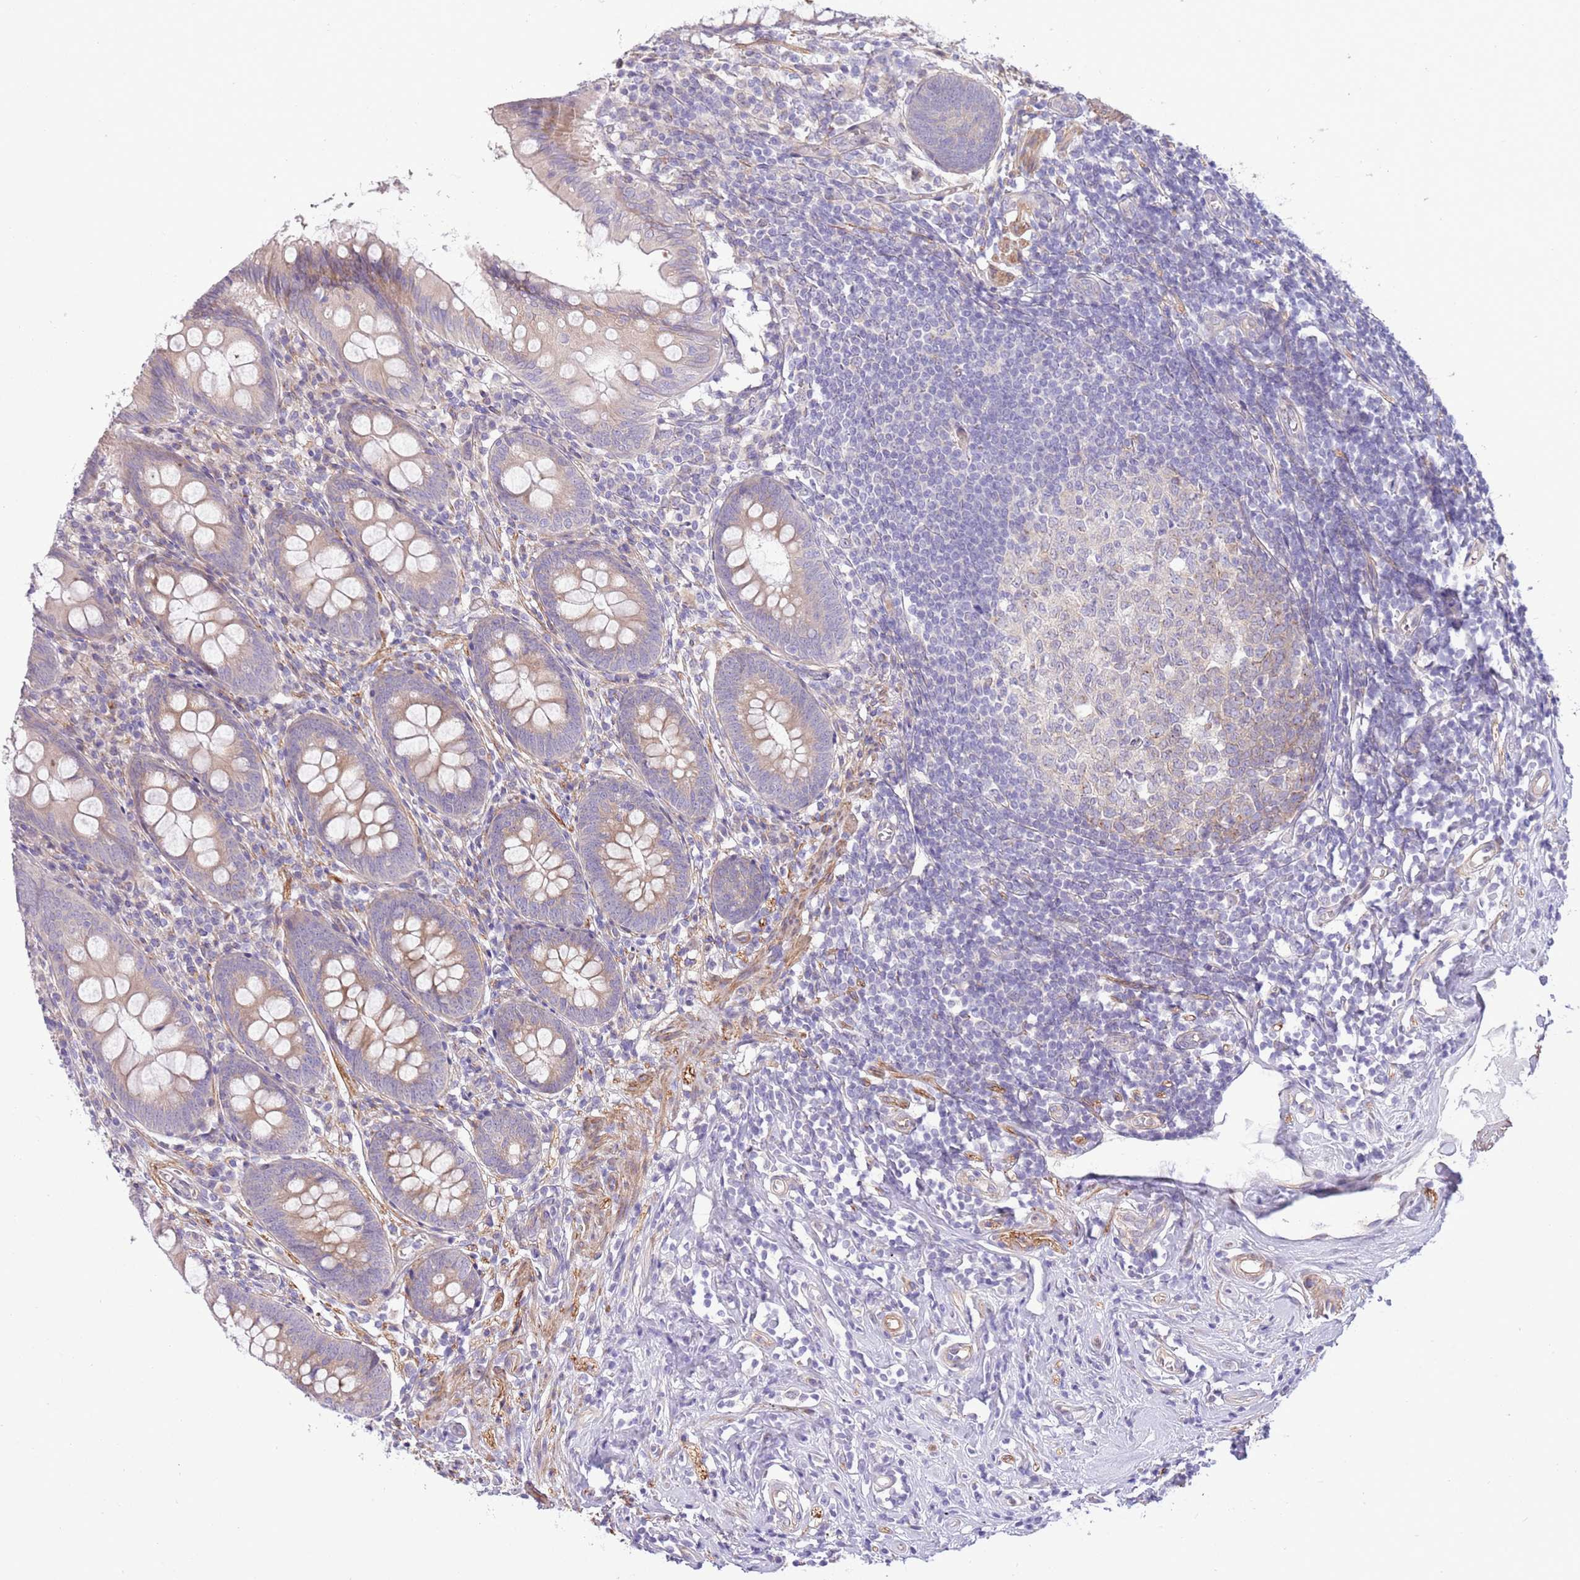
{"staining": {"intensity": "weak", "quantity": "25%-75%", "location": "cytoplasmic/membranous"}, "tissue": "appendix", "cell_type": "Glandular cells", "image_type": "normal", "snomed": [{"axis": "morphology", "description": "Normal tissue, NOS"}, {"axis": "topography", "description": "Appendix"}], "caption": "Glandular cells reveal weak cytoplasmic/membranous expression in approximately 25%-75% of cells in benign appendix.", "gene": "ZC4H2", "patient": {"sex": "female", "age": 51}}